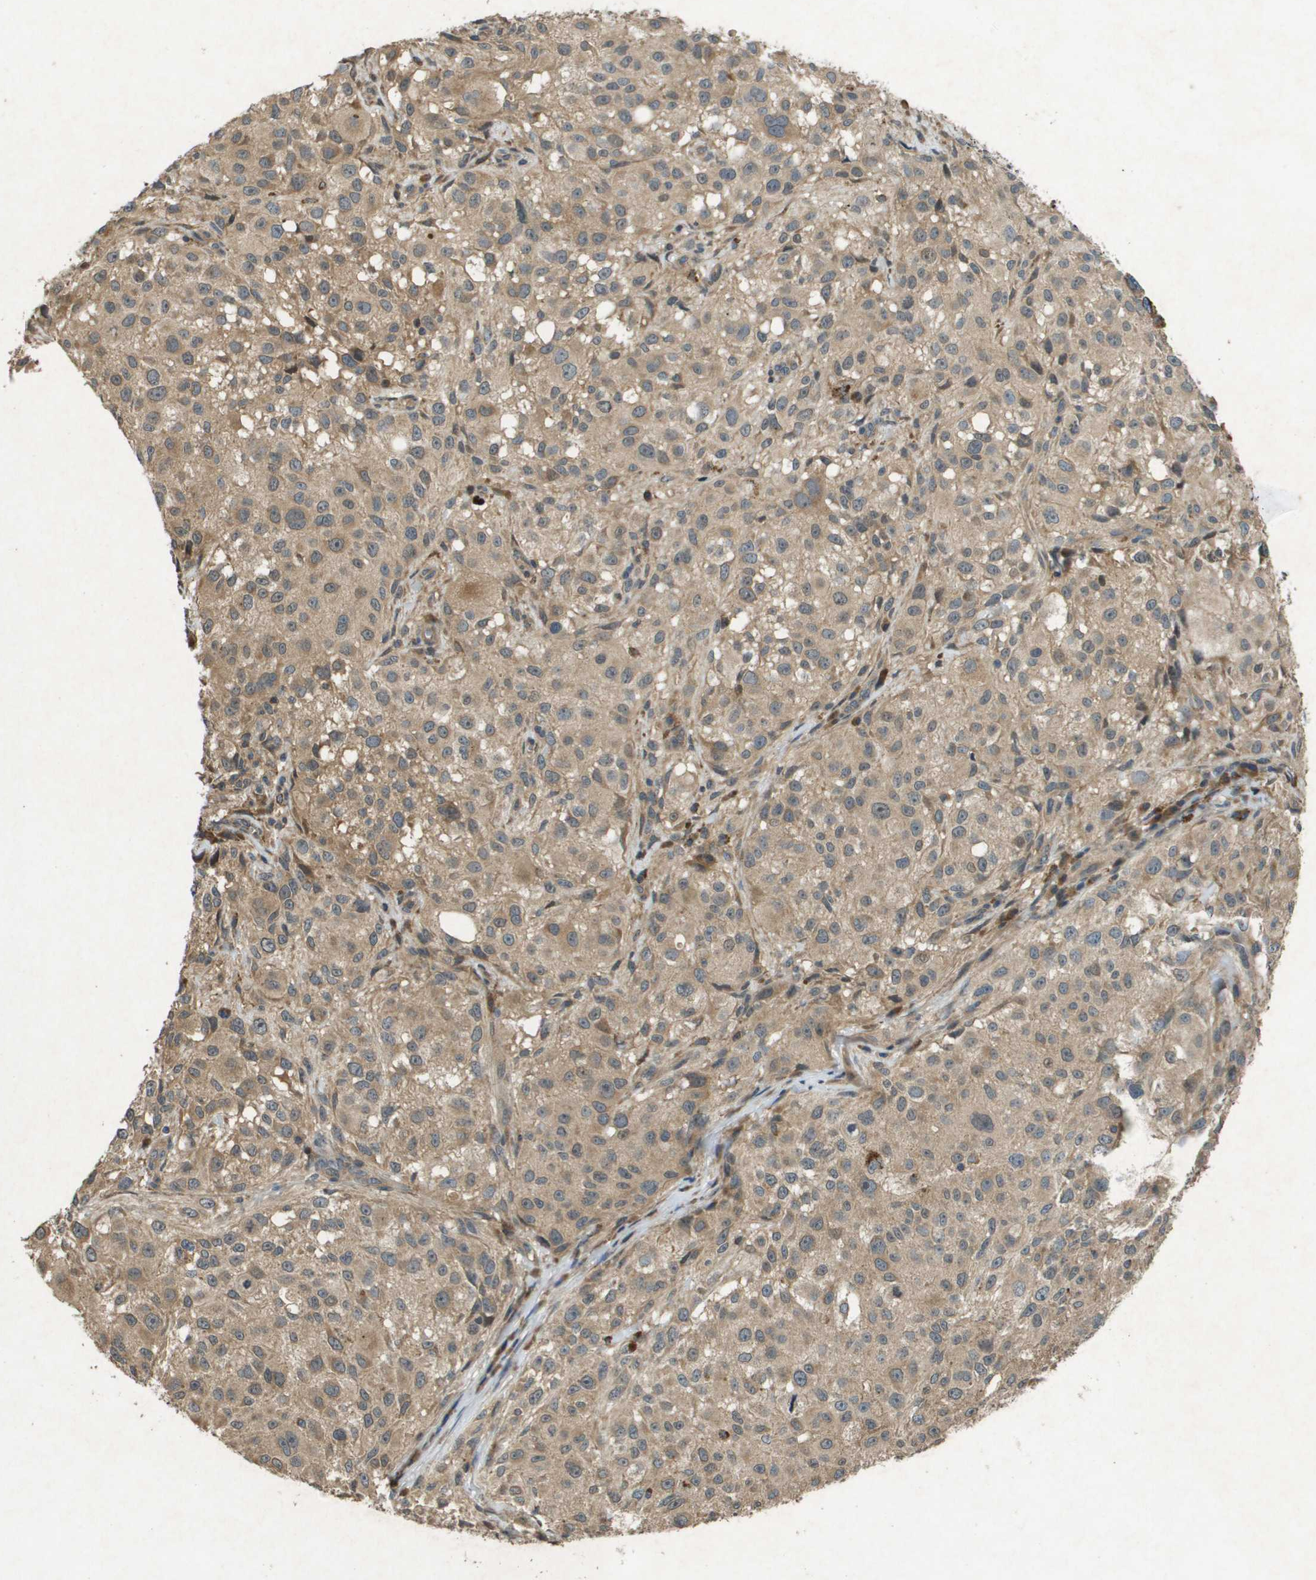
{"staining": {"intensity": "weak", "quantity": ">75%", "location": "cytoplasmic/membranous"}, "tissue": "melanoma", "cell_type": "Tumor cells", "image_type": "cancer", "snomed": [{"axis": "morphology", "description": "Necrosis, NOS"}, {"axis": "morphology", "description": "Malignant melanoma, NOS"}, {"axis": "topography", "description": "Skin"}], "caption": "A histopathology image showing weak cytoplasmic/membranous positivity in about >75% of tumor cells in melanoma, as visualized by brown immunohistochemical staining.", "gene": "CDKN2C", "patient": {"sex": "female", "age": 87}}